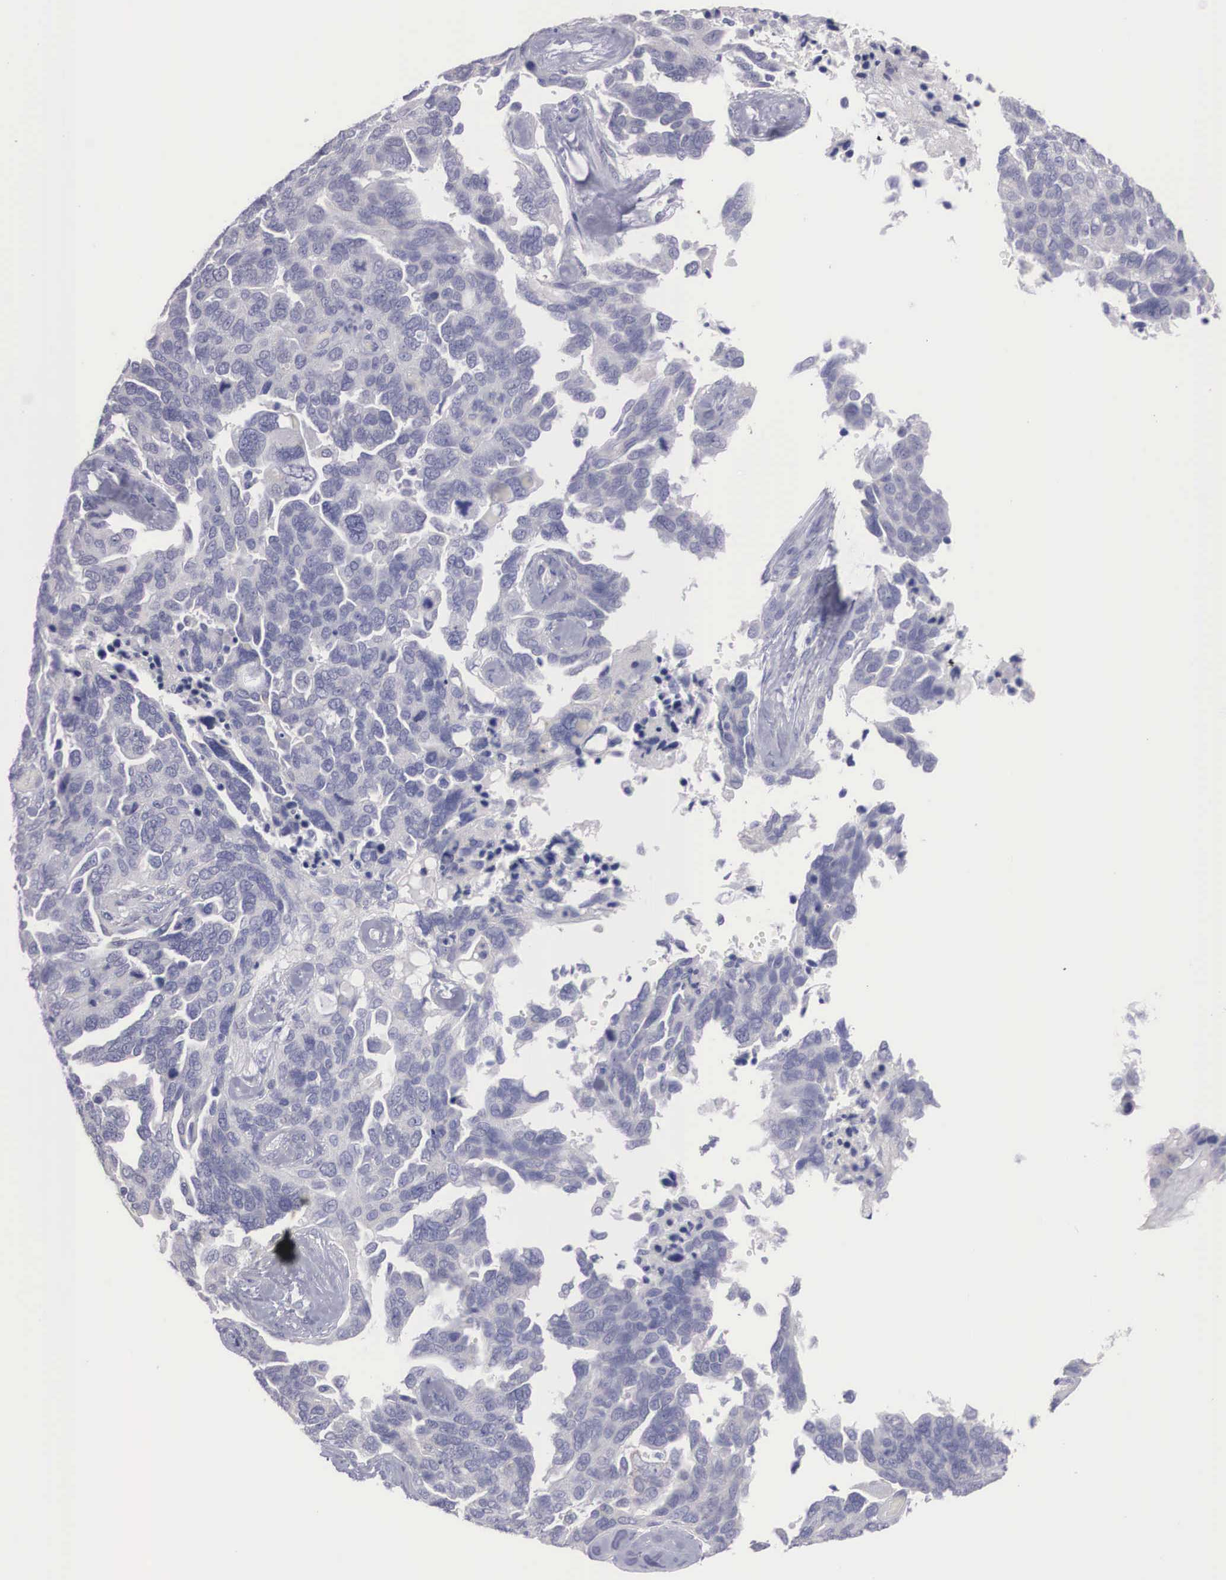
{"staining": {"intensity": "negative", "quantity": "none", "location": "none"}, "tissue": "ovarian cancer", "cell_type": "Tumor cells", "image_type": "cancer", "snomed": [{"axis": "morphology", "description": "Cystadenocarcinoma, serous, NOS"}, {"axis": "topography", "description": "Ovary"}], "caption": "Tumor cells are negative for brown protein staining in ovarian cancer. (Brightfield microscopy of DAB (3,3'-diaminobenzidine) immunohistochemistry at high magnification).", "gene": "REPS2", "patient": {"sex": "female", "age": 64}}